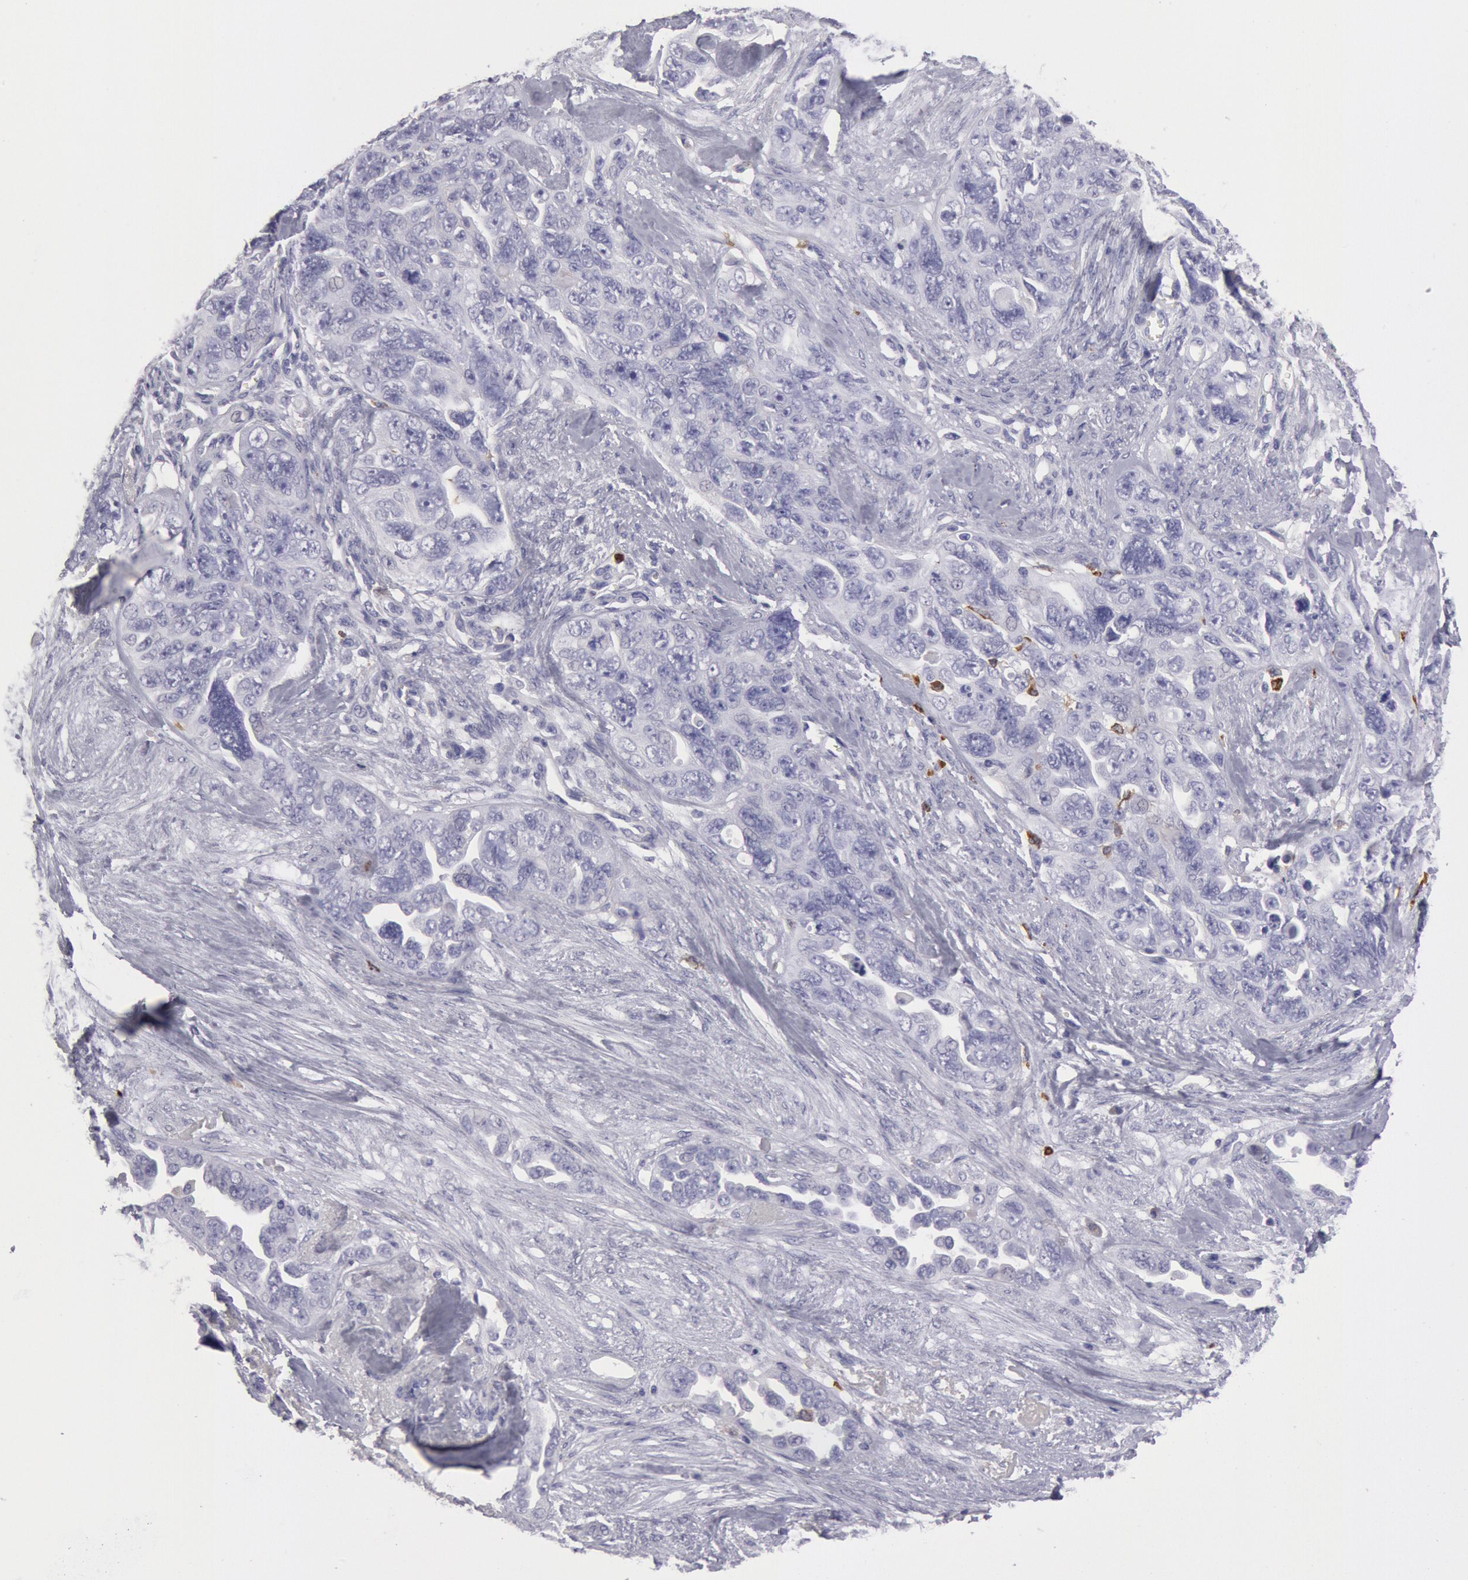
{"staining": {"intensity": "negative", "quantity": "none", "location": "none"}, "tissue": "ovarian cancer", "cell_type": "Tumor cells", "image_type": "cancer", "snomed": [{"axis": "morphology", "description": "Cystadenocarcinoma, serous, NOS"}, {"axis": "topography", "description": "Ovary"}], "caption": "Immunohistochemistry image of neoplastic tissue: ovarian serous cystadenocarcinoma stained with DAB displays no significant protein expression in tumor cells.", "gene": "FCN1", "patient": {"sex": "female", "age": 63}}